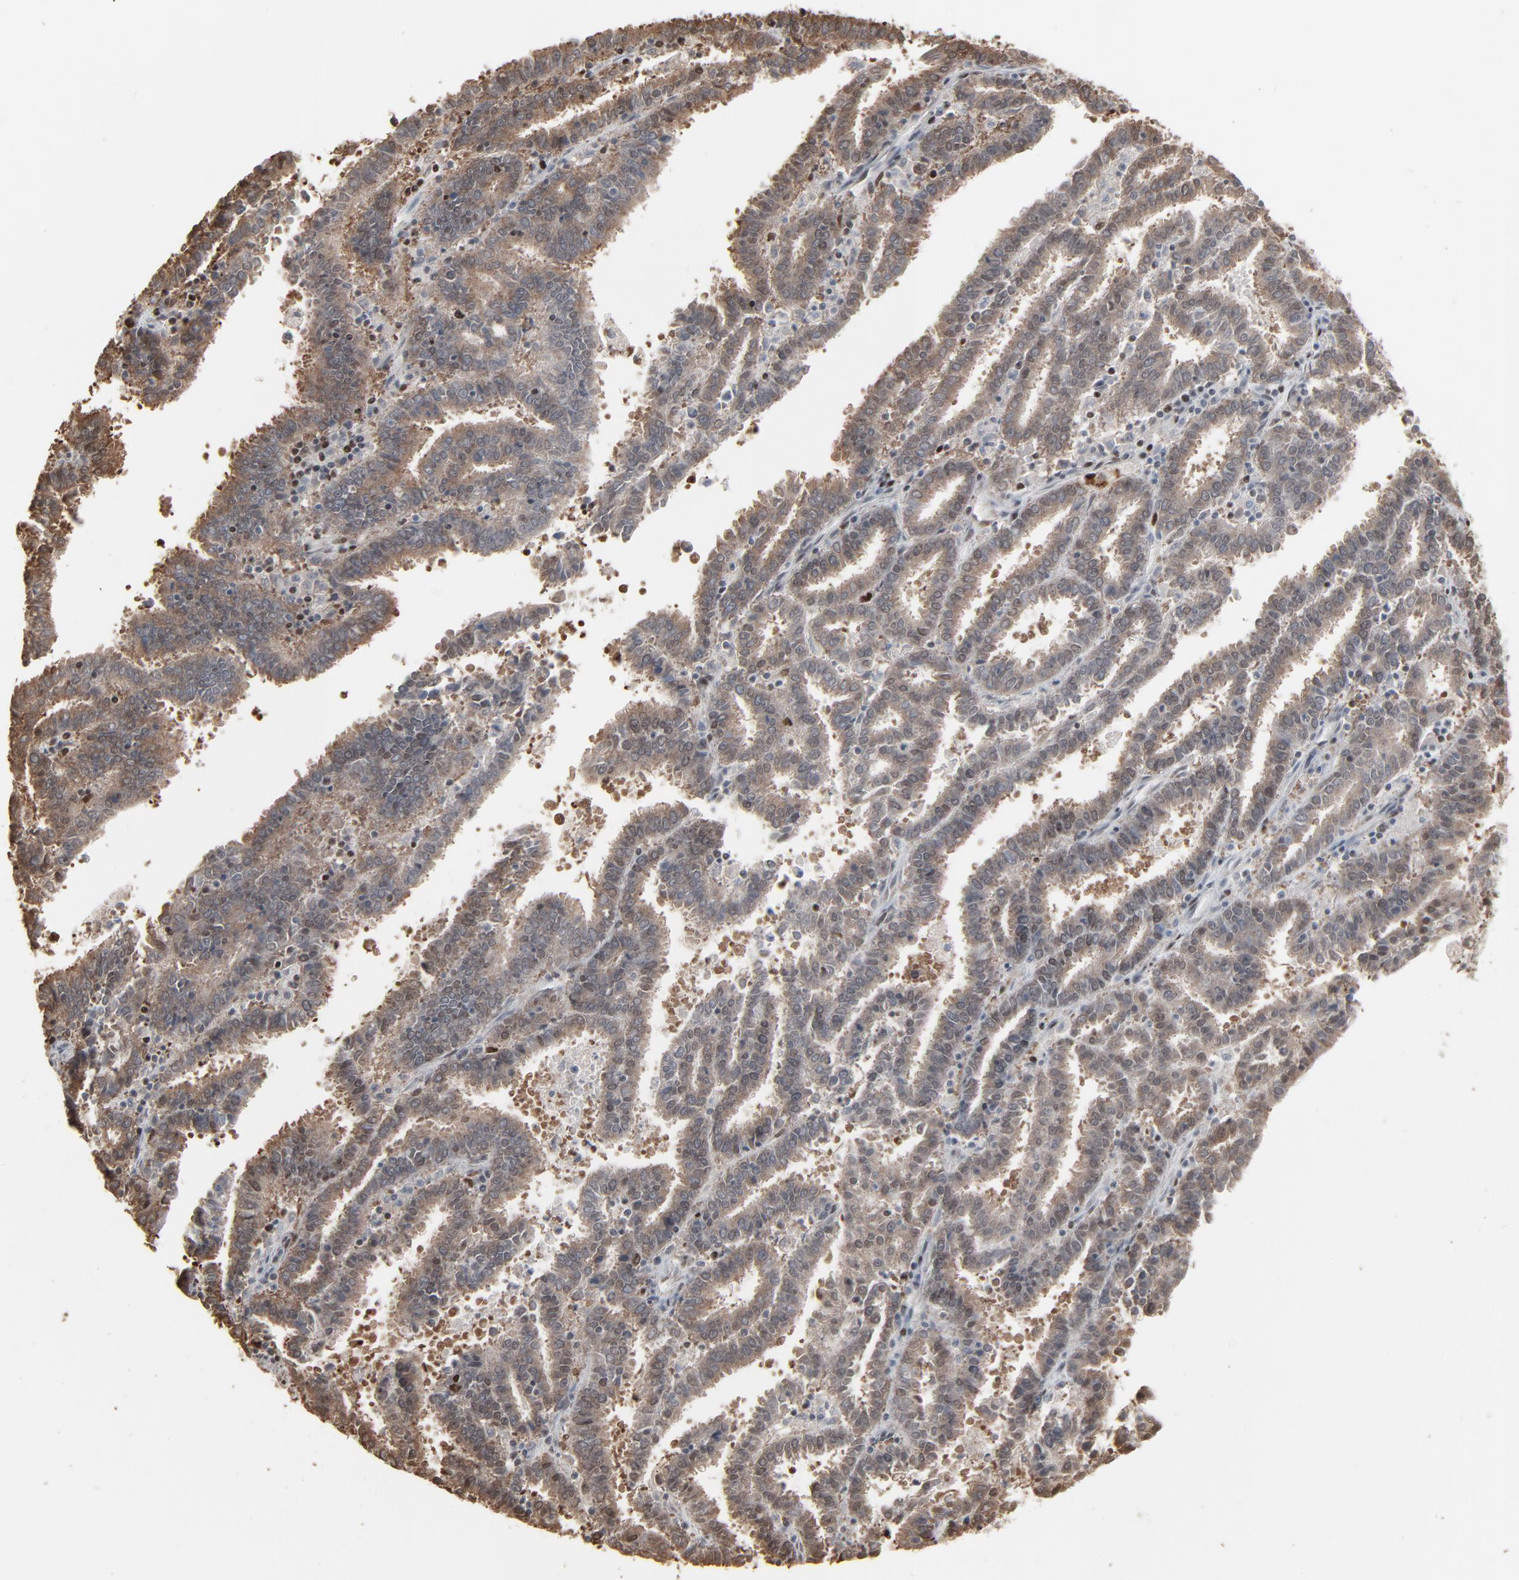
{"staining": {"intensity": "moderate", "quantity": ">75%", "location": "cytoplasmic/membranous,nuclear"}, "tissue": "endometrial cancer", "cell_type": "Tumor cells", "image_type": "cancer", "snomed": [{"axis": "morphology", "description": "Adenocarcinoma, NOS"}, {"axis": "topography", "description": "Uterus"}], "caption": "Human endometrial cancer stained for a protein (brown) reveals moderate cytoplasmic/membranous and nuclear positive positivity in approximately >75% of tumor cells.", "gene": "MEIS2", "patient": {"sex": "female", "age": 83}}